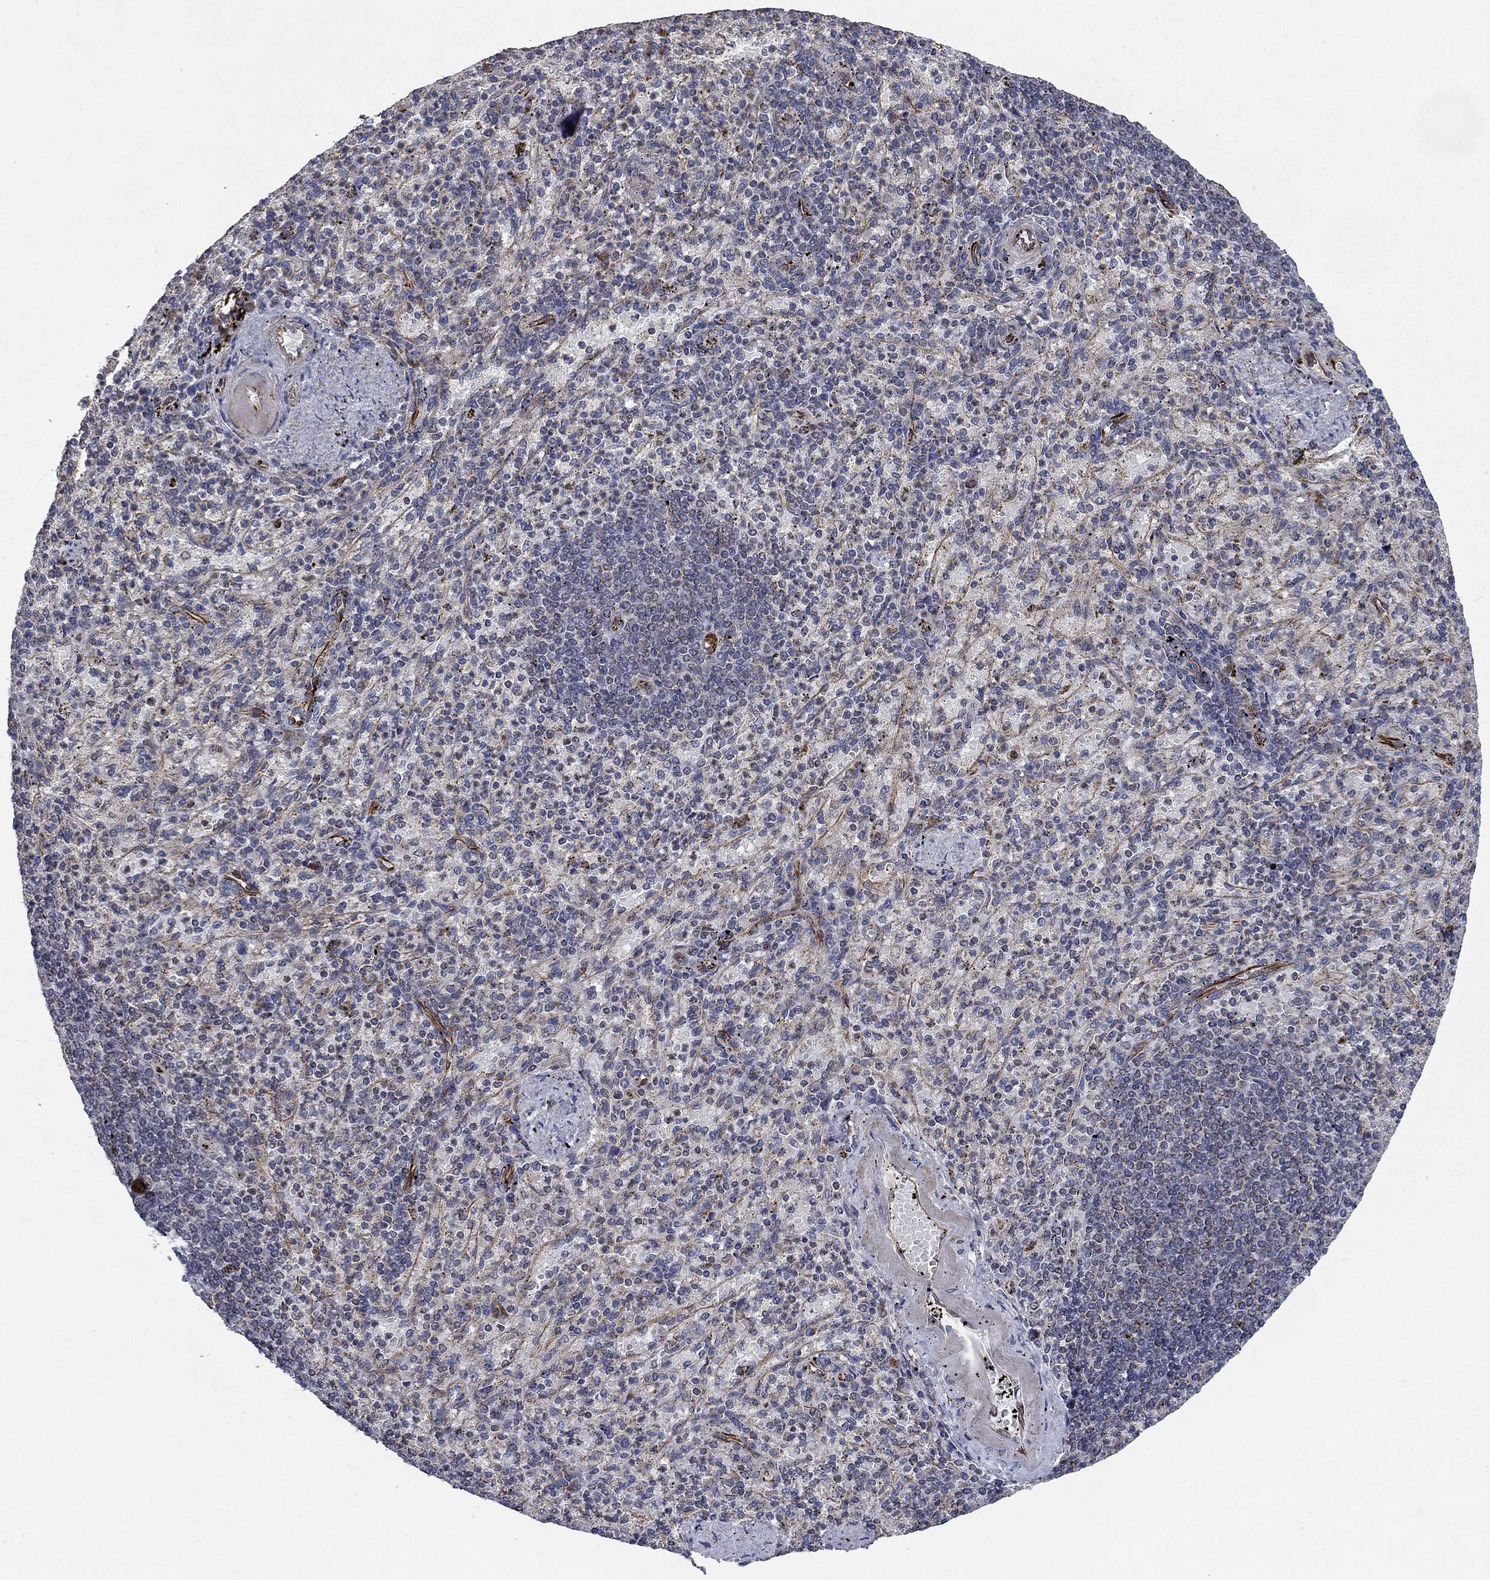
{"staining": {"intensity": "negative", "quantity": "none", "location": "none"}, "tissue": "spleen", "cell_type": "Cells in red pulp", "image_type": "normal", "snomed": [{"axis": "morphology", "description": "Normal tissue, NOS"}, {"axis": "topography", "description": "Spleen"}], "caption": "Immunohistochemistry (IHC) micrograph of normal spleen stained for a protein (brown), which displays no staining in cells in red pulp.", "gene": "NDUFC1", "patient": {"sex": "female", "age": 74}}